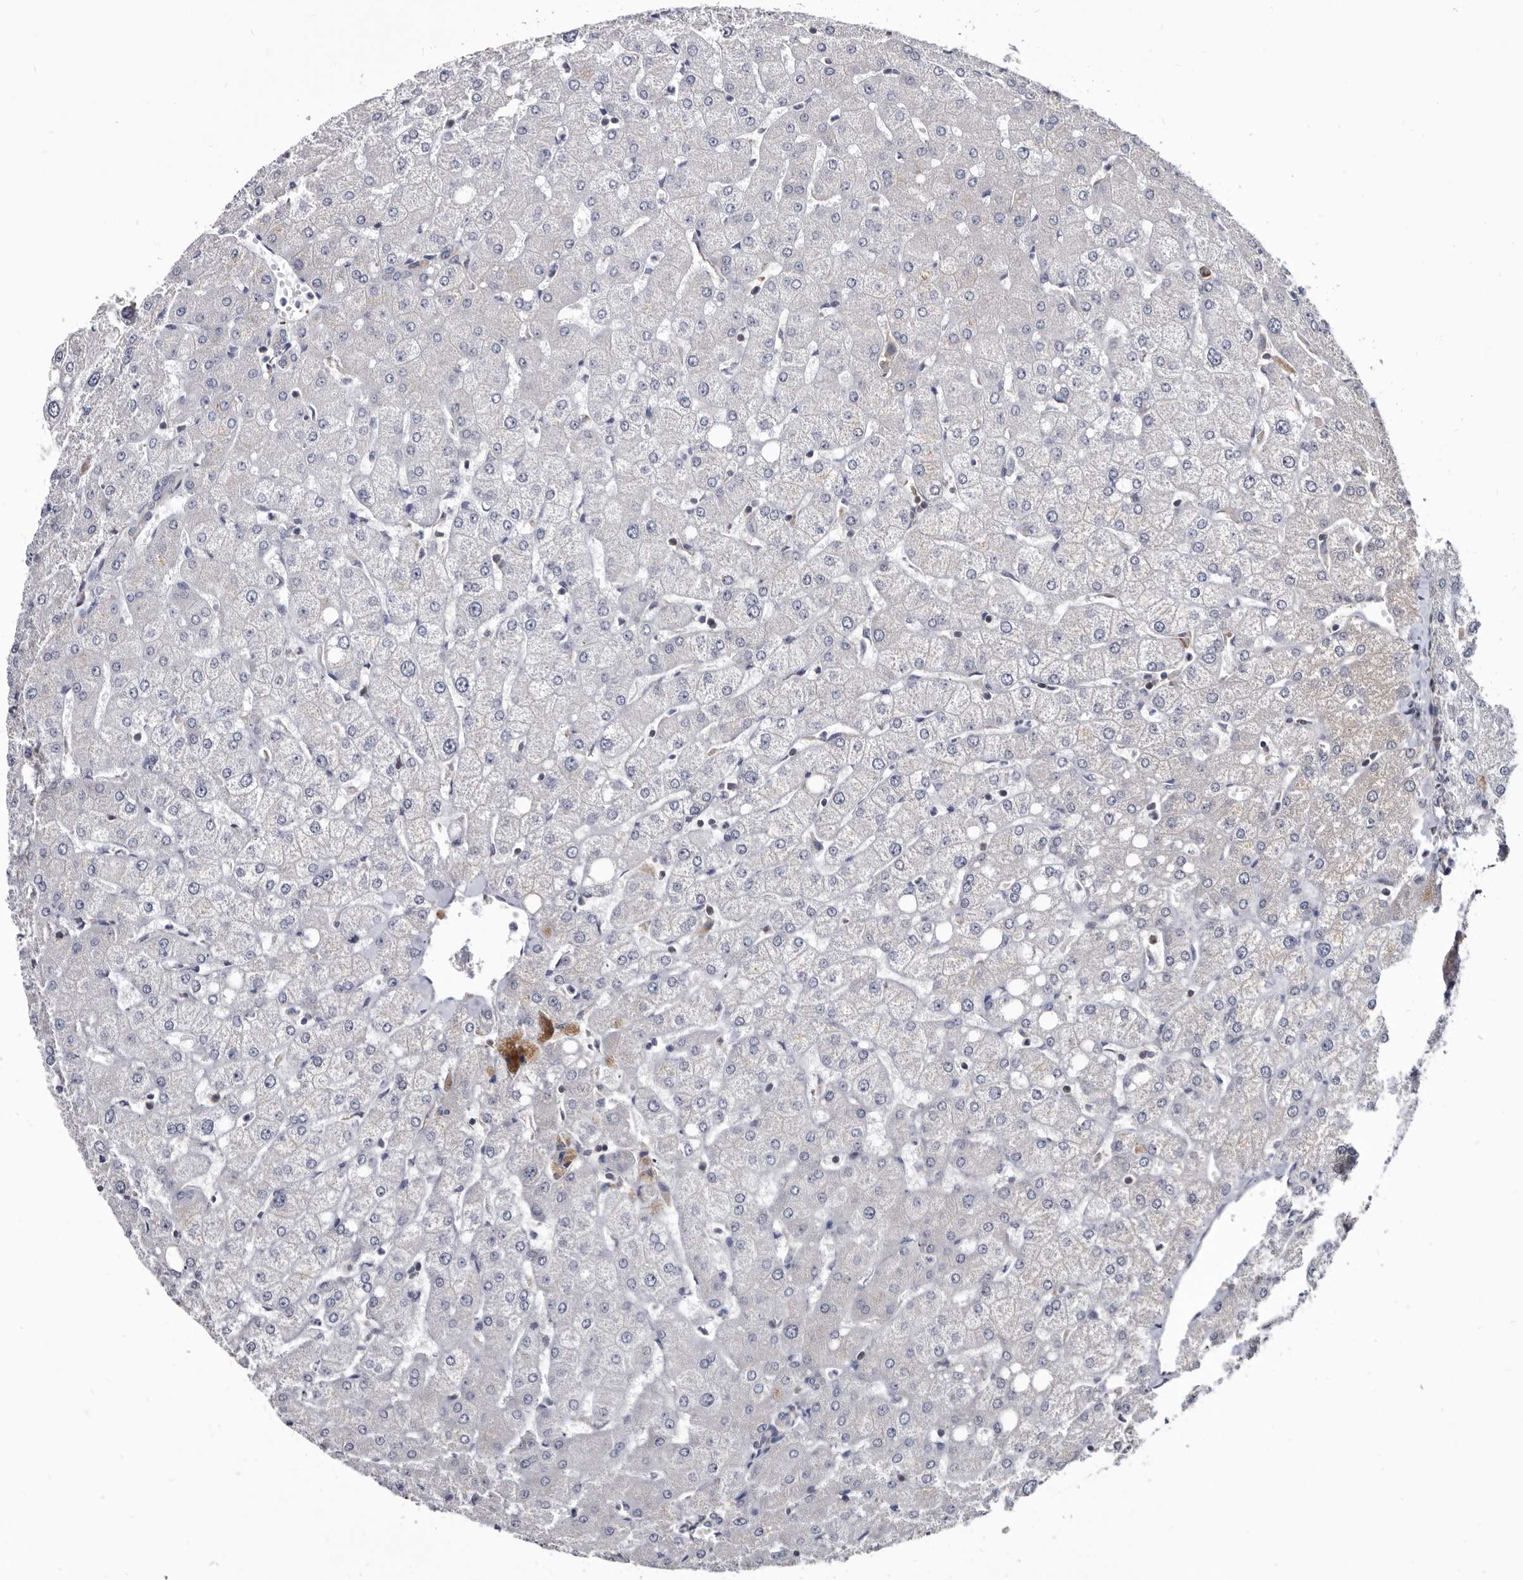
{"staining": {"intensity": "negative", "quantity": "none", "location": "none"}, "tissue": "liver", "cell_type": "Cholangiocytes", "image_type": "normal", "snomed": [{"axis": "morphology", "description": "Normal tissue, NOS"}, {"axis": "topography", "description": "Liver"}], "caption": "DAB (3,3'-diaminobenzidine) immunohistochemical staining of benign human liver demonstrates no significant positivity in cholangiocytes.", "gene": "ABCF2", "patient": {"sex": "female", "age": 54}}